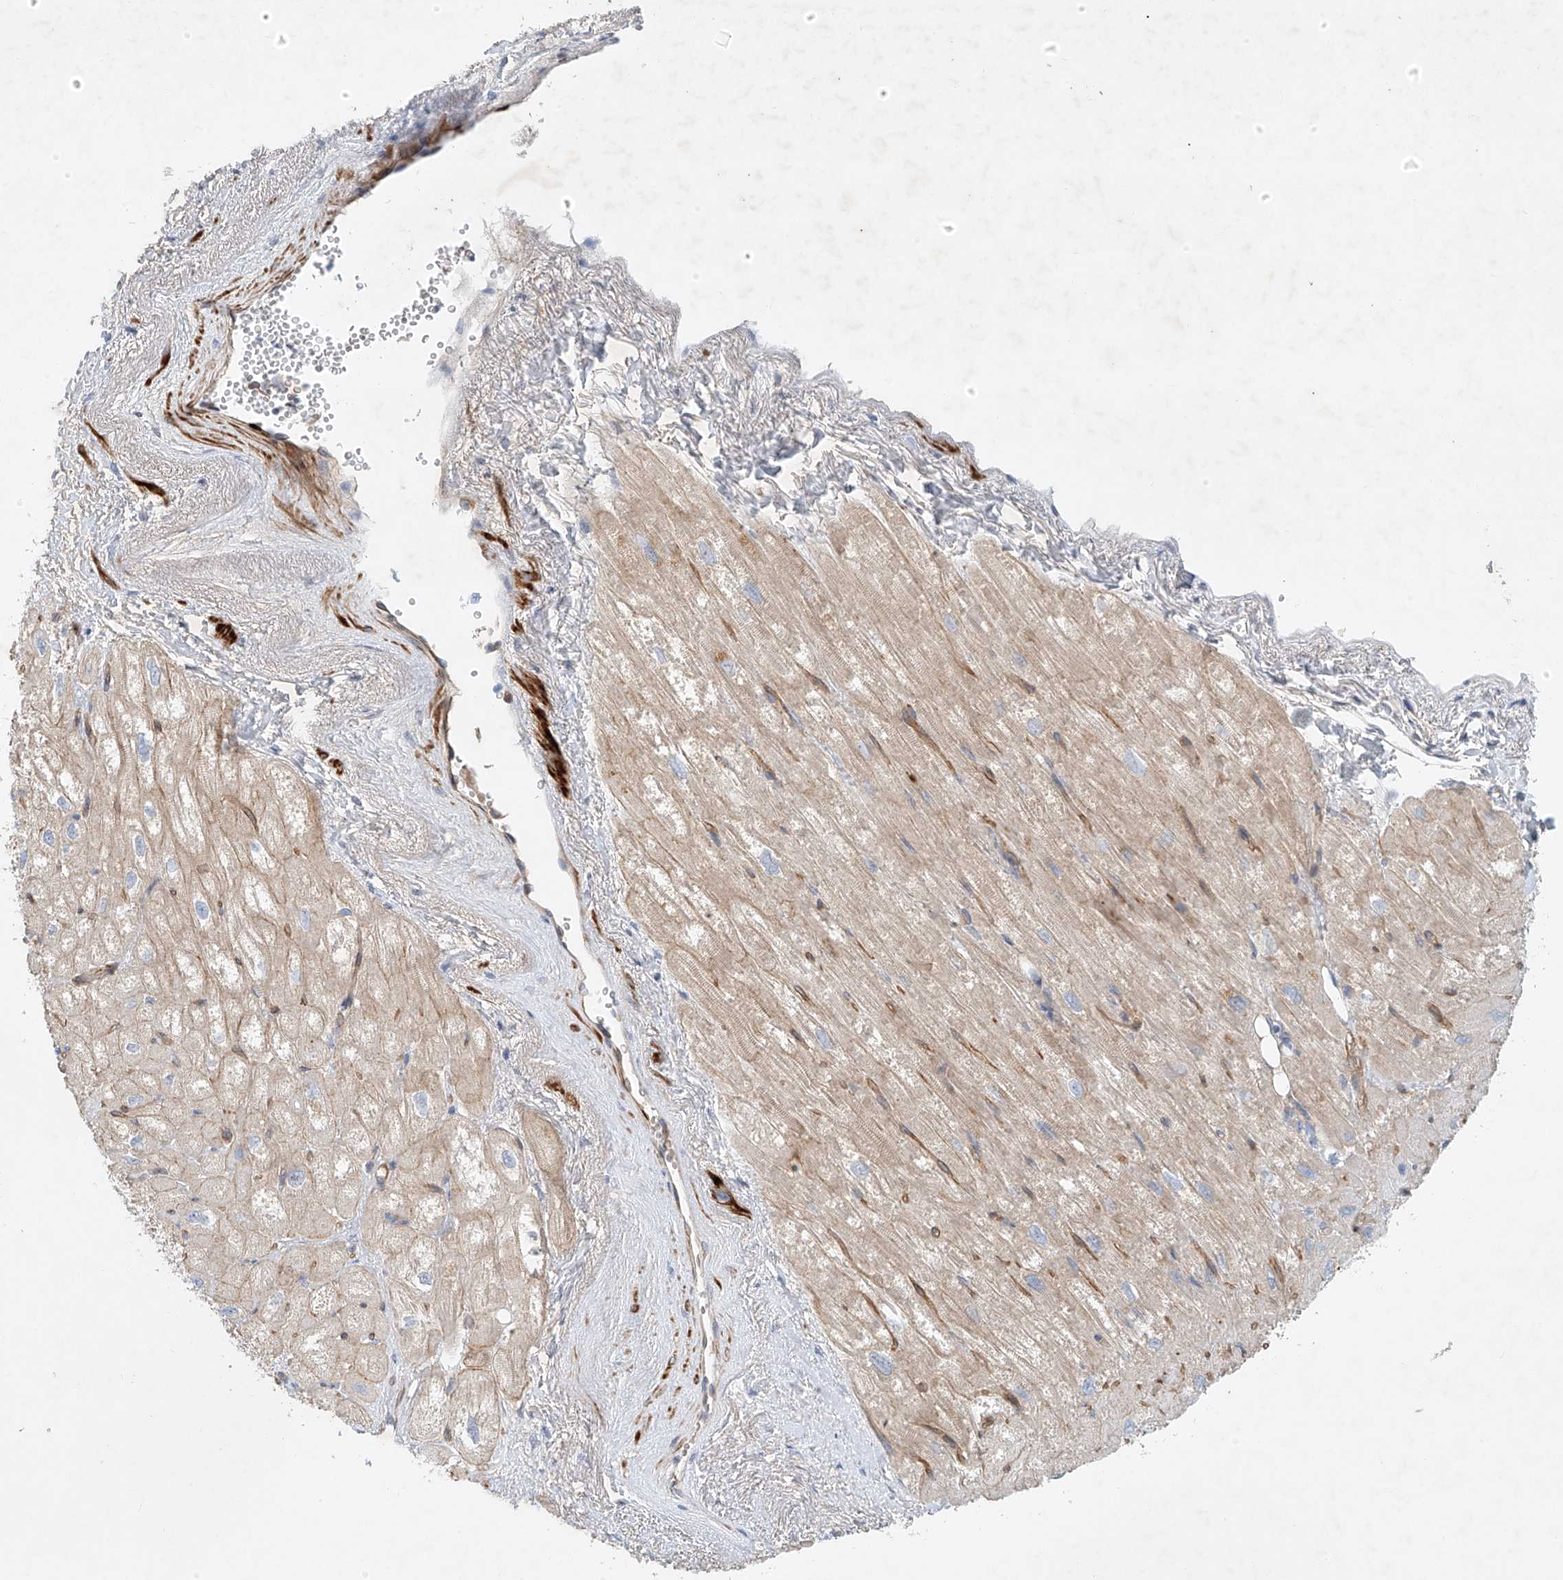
{"staining": {"intensity": "moderate", "quantity": "<25%", "location": "cytoplasmic/membranous"}, "tissue": "heart muscle", "cell_type": "Cardiomyocytes", "image_type": "normal", "snomed": [{"axis": "morphology", "description": "Normal tissue, NOS"}, {"axis": "topography", "description": "Heart"}], "caption": "Protein expression analysis of benign heart muscle shows moderate cytoplasmic/membranous staining in about <25% of cardiomyocytes. The staining is performed using DAB (3,3'-diaminobenzidine) brown chromogen to label protein expression. The nuclei are counter-stained blue using hematoxylin.", "gene": "ENSG00000266202", "patient": {"sex": "male", "age": 50}}